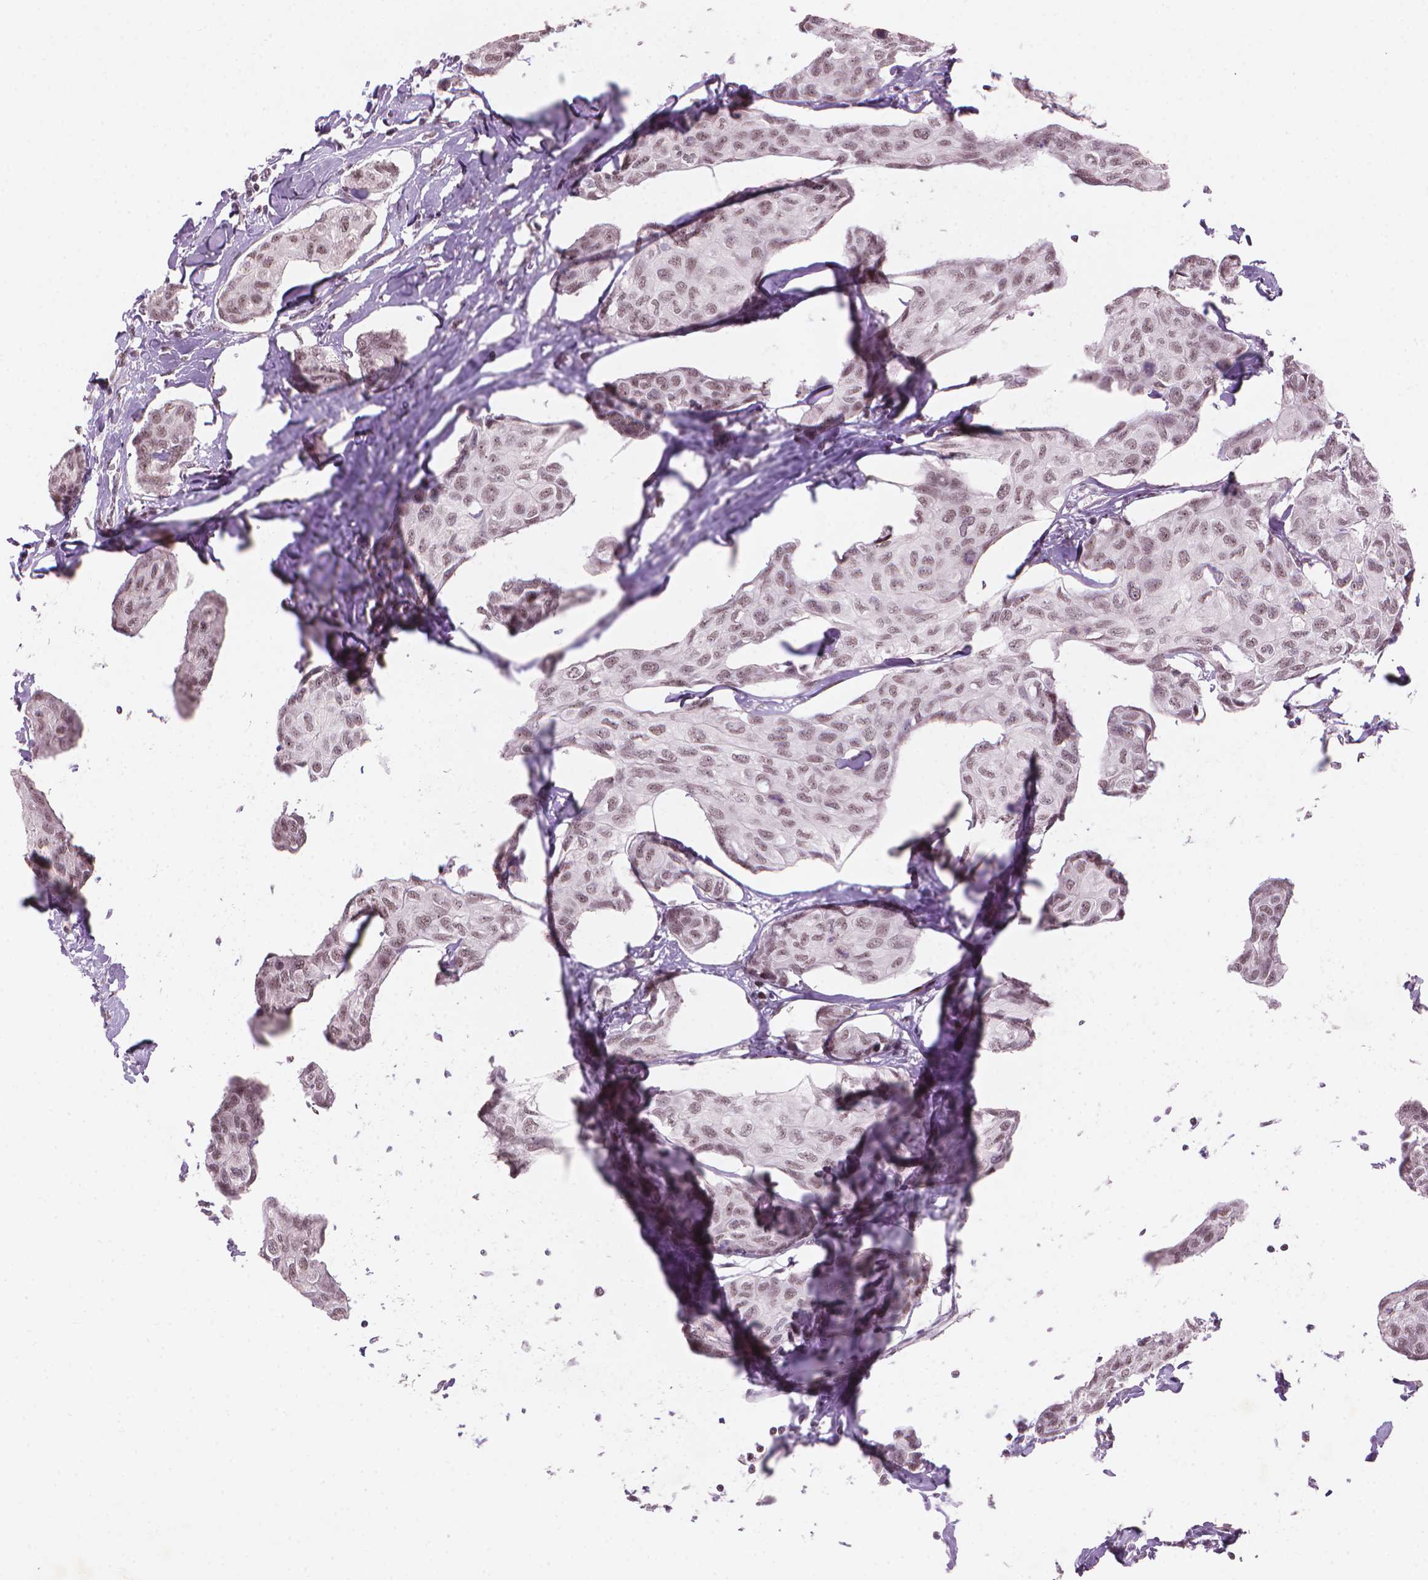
{"staining": {"intensity": "weak", "quantity": ">75%", "location": "nuclear"}, "tissue": "breast cancer", "cell_type": "Tumor cells", "image_type": "cancer", "snomed": [{"axis": "morphology", "description": "Duct carcinoma"}, {"axis": "topography", "description": "Breast"}], "caption": "Immunohistochemical staining of human breast cancer shows weak nuclear protein positivity in about >75% of tumor cells. (brown staining indicates protein expression, while blue staining denotes nuclei).", "gene": "HES7", "patient": {"sex": "female", "age": 80}}